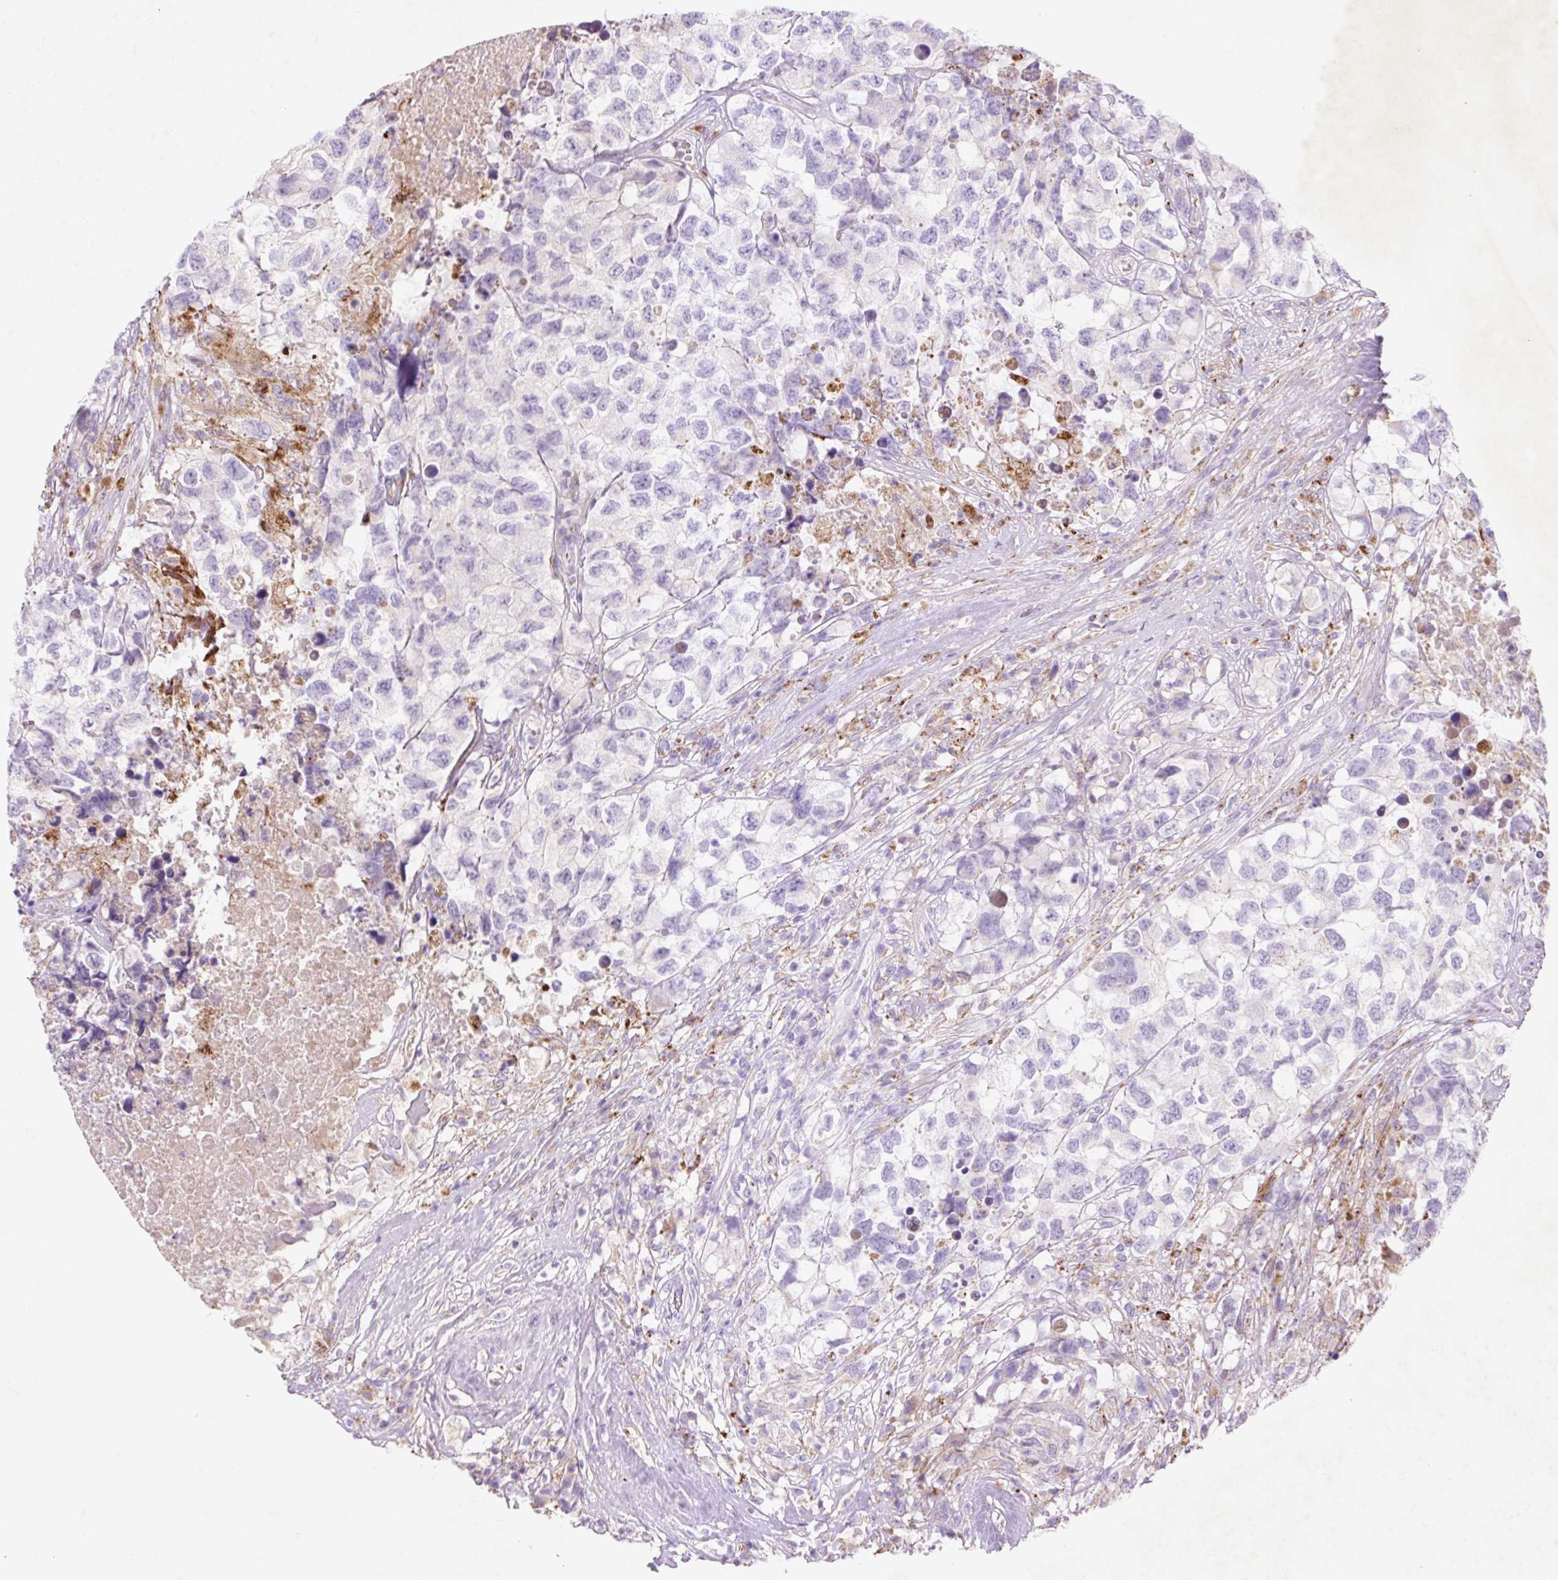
{"staining": {"intensity": "negative", "quantity": "none", "location": "none"}, "tissue": "testis cancer", "cell_type": "Tumor cells", "image_type": "cancer", "snomed": [{"axis": "morphology", "description": "Carcinoma, Embryonal, NOS"}, {"axis": "topography", "description": "Testis"}], "caption": "A photomicrograph of testis embryonal carcinoma stained for a protein reveals no brown staining in tumor cells. (DAB immunohistochemistry with hematoxylin counter stain).", "gene": "HEXA", "patient": {"sex": "male", "age": 83}}